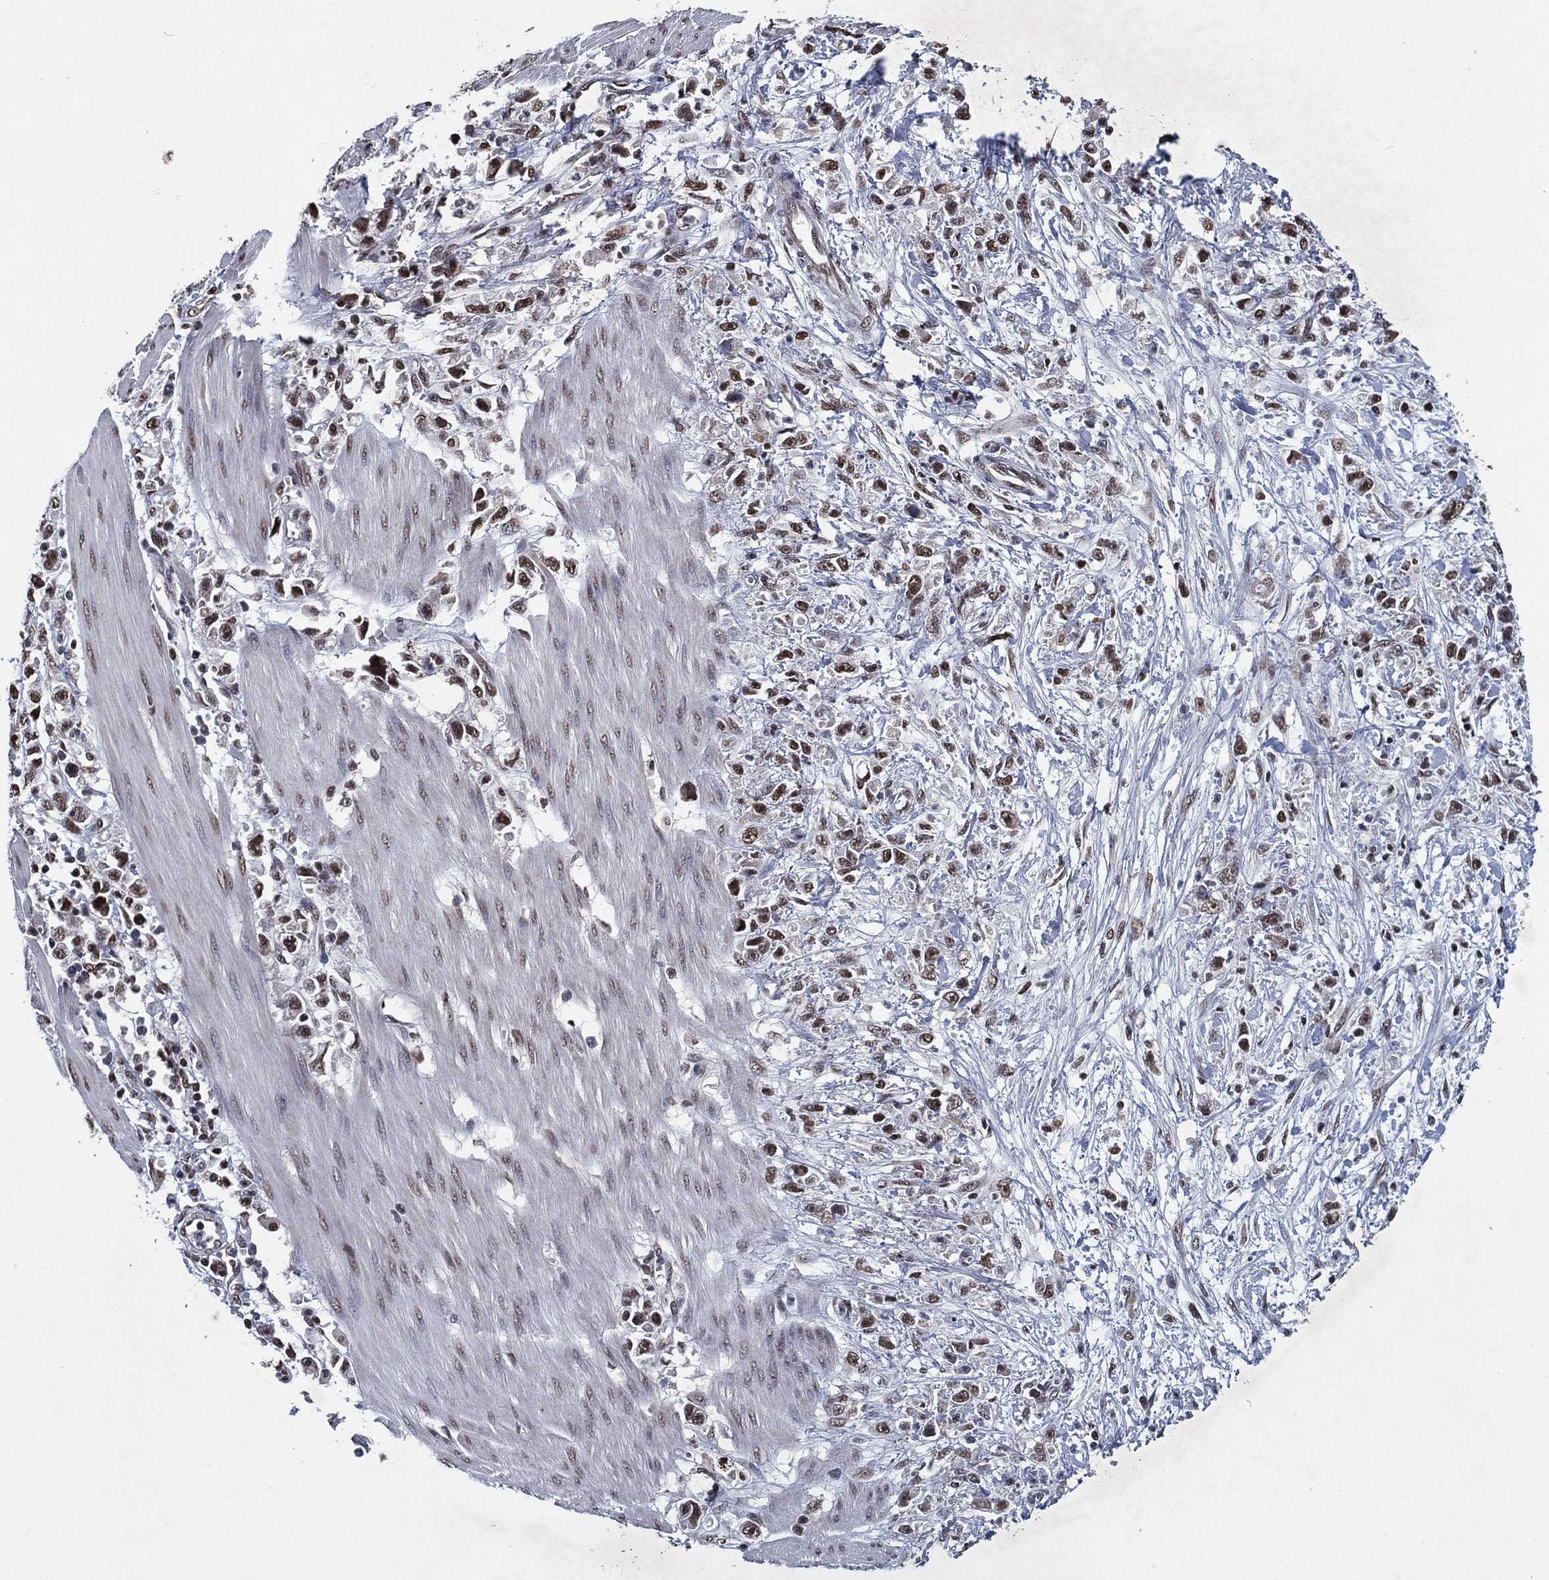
{"staining": {"intensity": "moderate", "quantity": "25%-75%", "location": "nuclear"}, "tissue": "stomach cancer", "cell_type": "Tumor cells", "image_type": "cancer", "snomed": [{"axis": "morphology", "description": "Adenocarcinoma, NOS"}, {"axis": "topography", "description": "Stomach"}], "caption": "Immunohistochemistry (IHC) micrograph of neoplastic tissue: stomach adenocarcinoma stained using immunohistochemistry (IHC) shows medium levels of moderate protein expression localized specifically in the nuclear of tumor cells, appearing as a nuclear brown color.", "gene": "ZBTB42", "patient": {"sex": "female", "age": 59}}